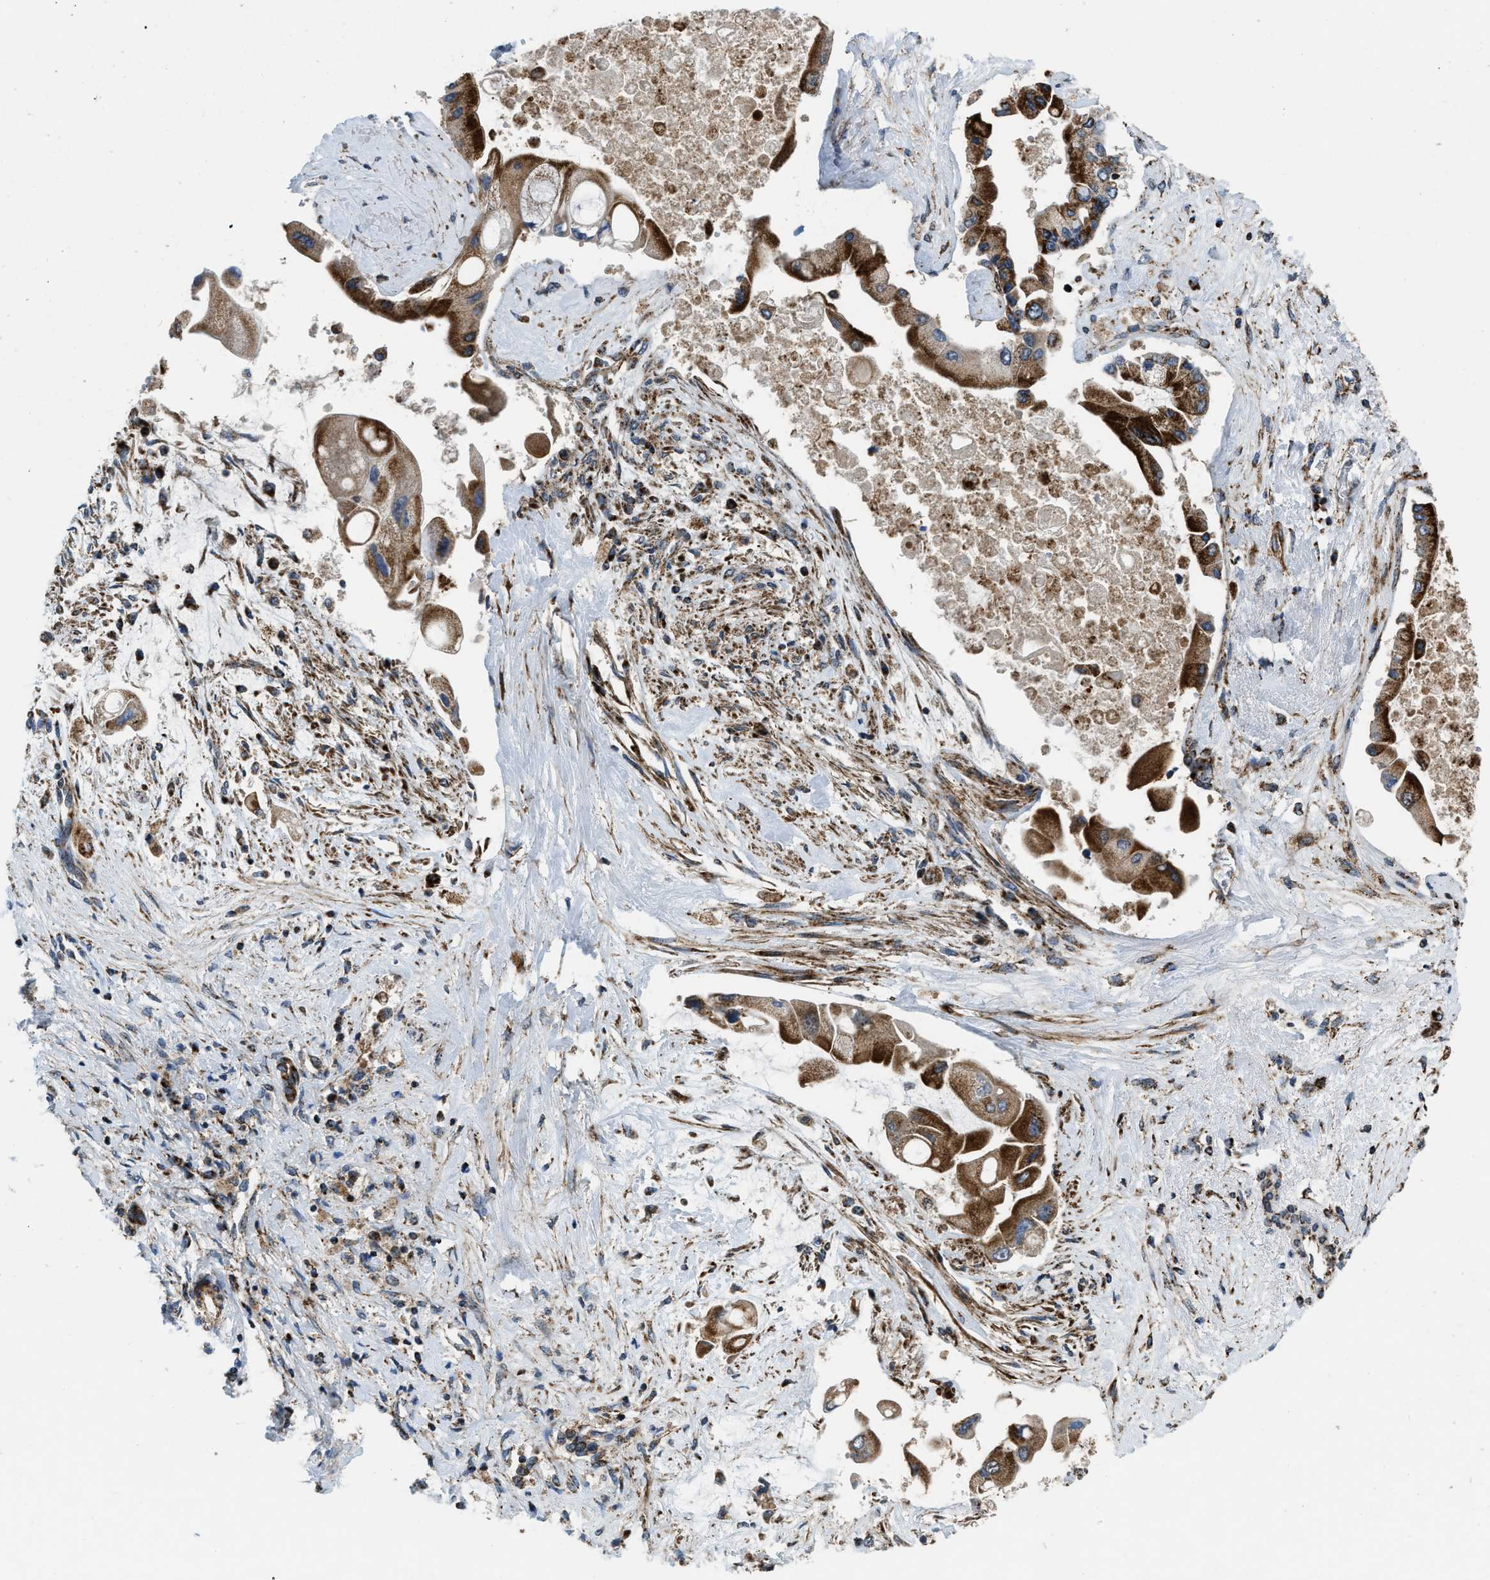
{"staining": {"intensity": "strong", "quantity": ">75%", "location": "cytoplasmic/membranous"}, "tissue": "liver cancer", "cell_type": "Tumor cells", "image_type": "cancer", "snomed": [{"axis": "morphology", "description": "Cholangiocarcinoma"}, {"axis": "topography", "description": "Liver"}], "caption": "Approximately >75% of tumor cells in human liver cholangiocarcinoma display strong cytoplasmic/membranous protein expression as visualized by brown immunohistochemical staining.", "gene": "GSDME", "patient": {"sex": "male", "age": 50}}